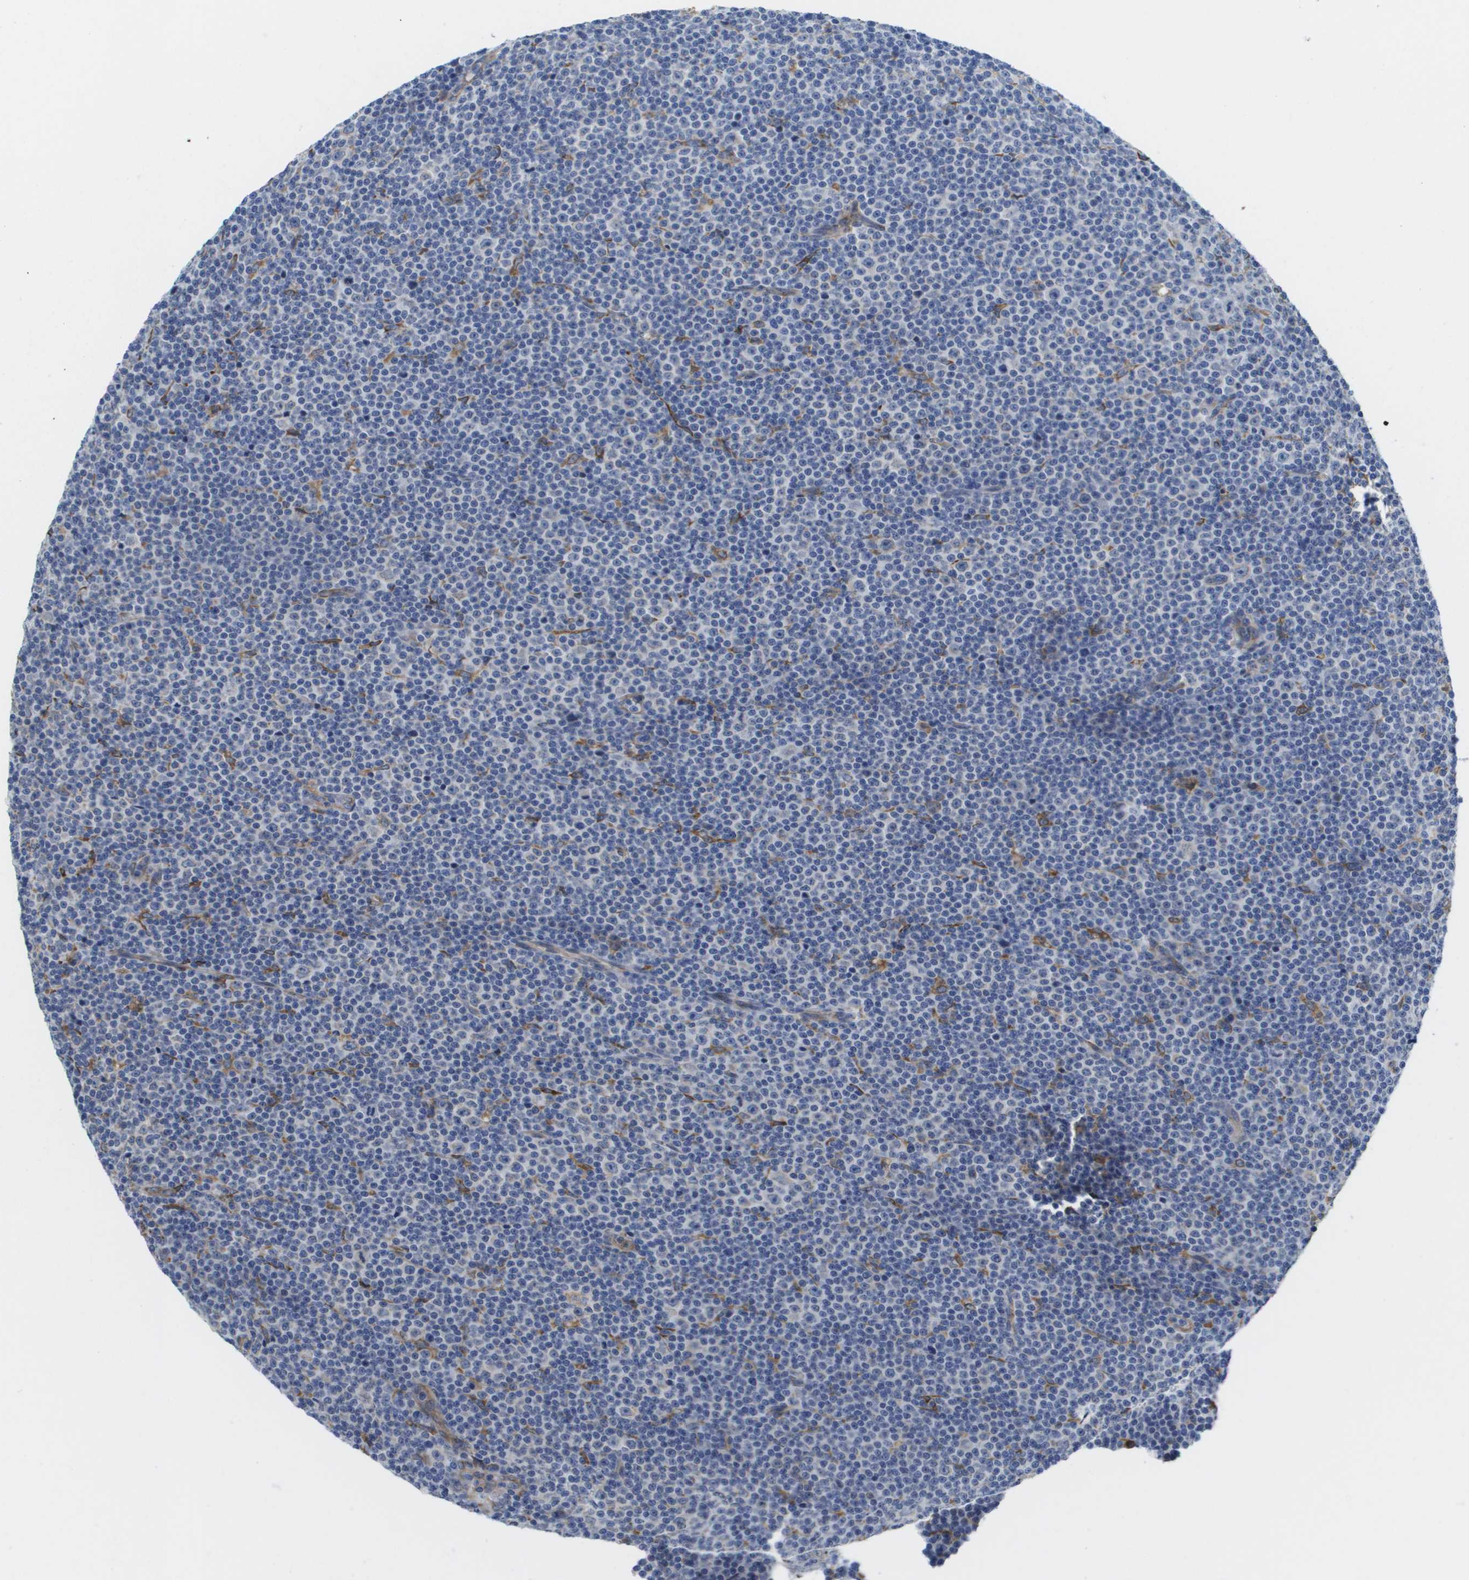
{"staining": {"intensity": "negative", "quantity": "none", "location": "none"}, "tissue": "lymphoma", "cell_type": "Tumor cells", "image_type": "cancer", "snomed": [{"axis": "morphology", "description": "Malignant lymphoma, non-Hodgkin's type, Low grade"}, {"axis": "topography", "description": "Lymph node"}], "caption": "Malignant lymphoma, non-Hodgkin's type (low-grade) was stained to show a protein in brown. There is no significant staining in tumor cells. (DAB (3,3'-diaminobenzidine) IHC visualized using brightfield microscopy, high magnification).", "gene": "ST3GAL2", "patient": {"sex": "female", "age": 67}}